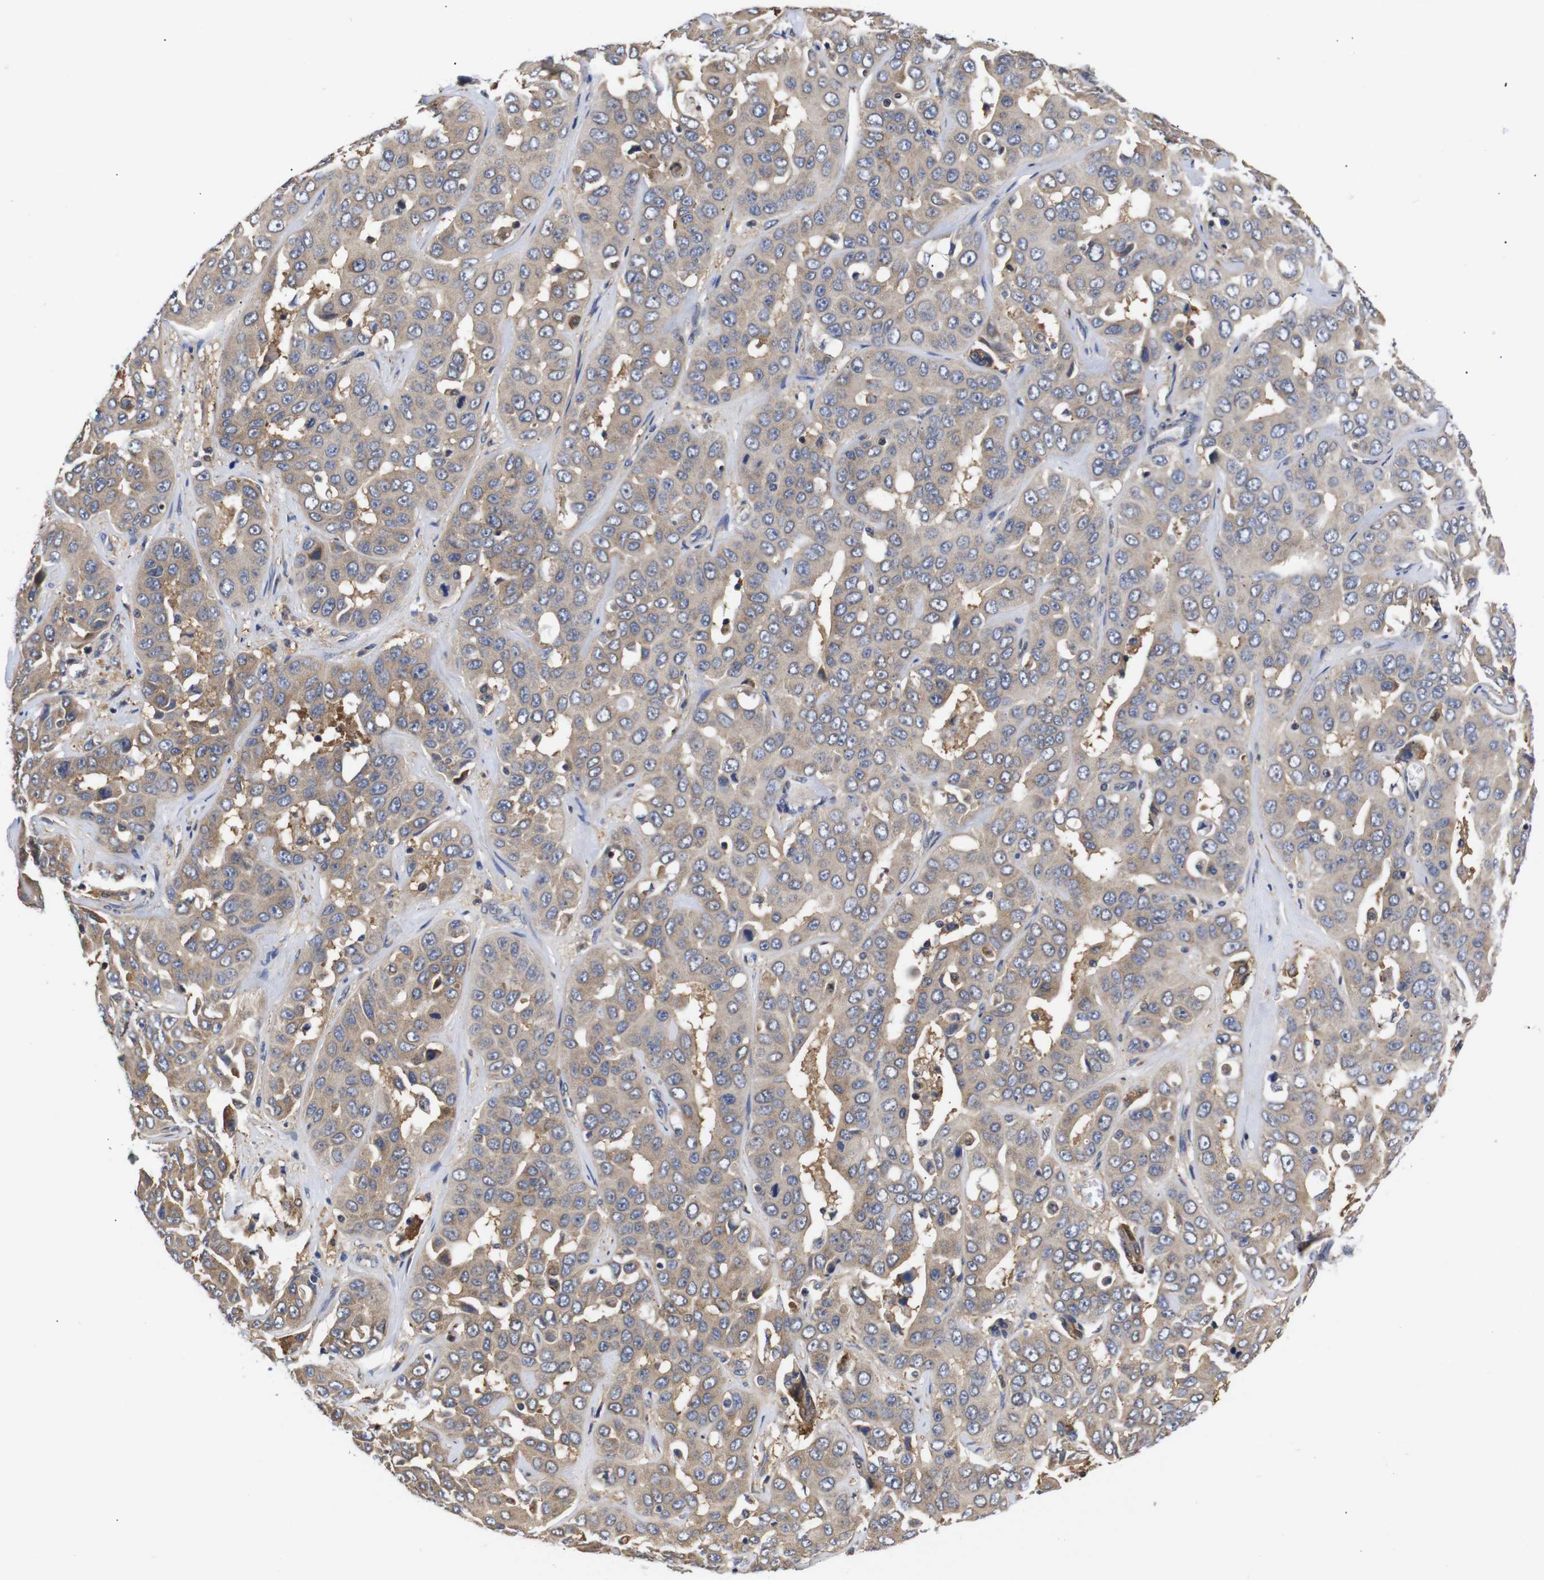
{"staining": {"intensity": "weak", "quantity": ">75%", "location": "cytoplasmic/membranous"}, "tissue": "liver cancer", "cell_type": "Tumor cells", "image_type": "cancer", "snomed": [{"axis": "morphology", "description": "Cholangiocarcinoma"}, {"axis": "topography", "description": "Liver"}], "caption": "There is low levels of weak cytoplasmic/membranous staining in tumor cells of cholangiocarcinoma (liver), as demonstrated by immunohistochemical staining (brown color).", "gene": "LRRCC1", "patient": {"sex": "female", "age": 52}}